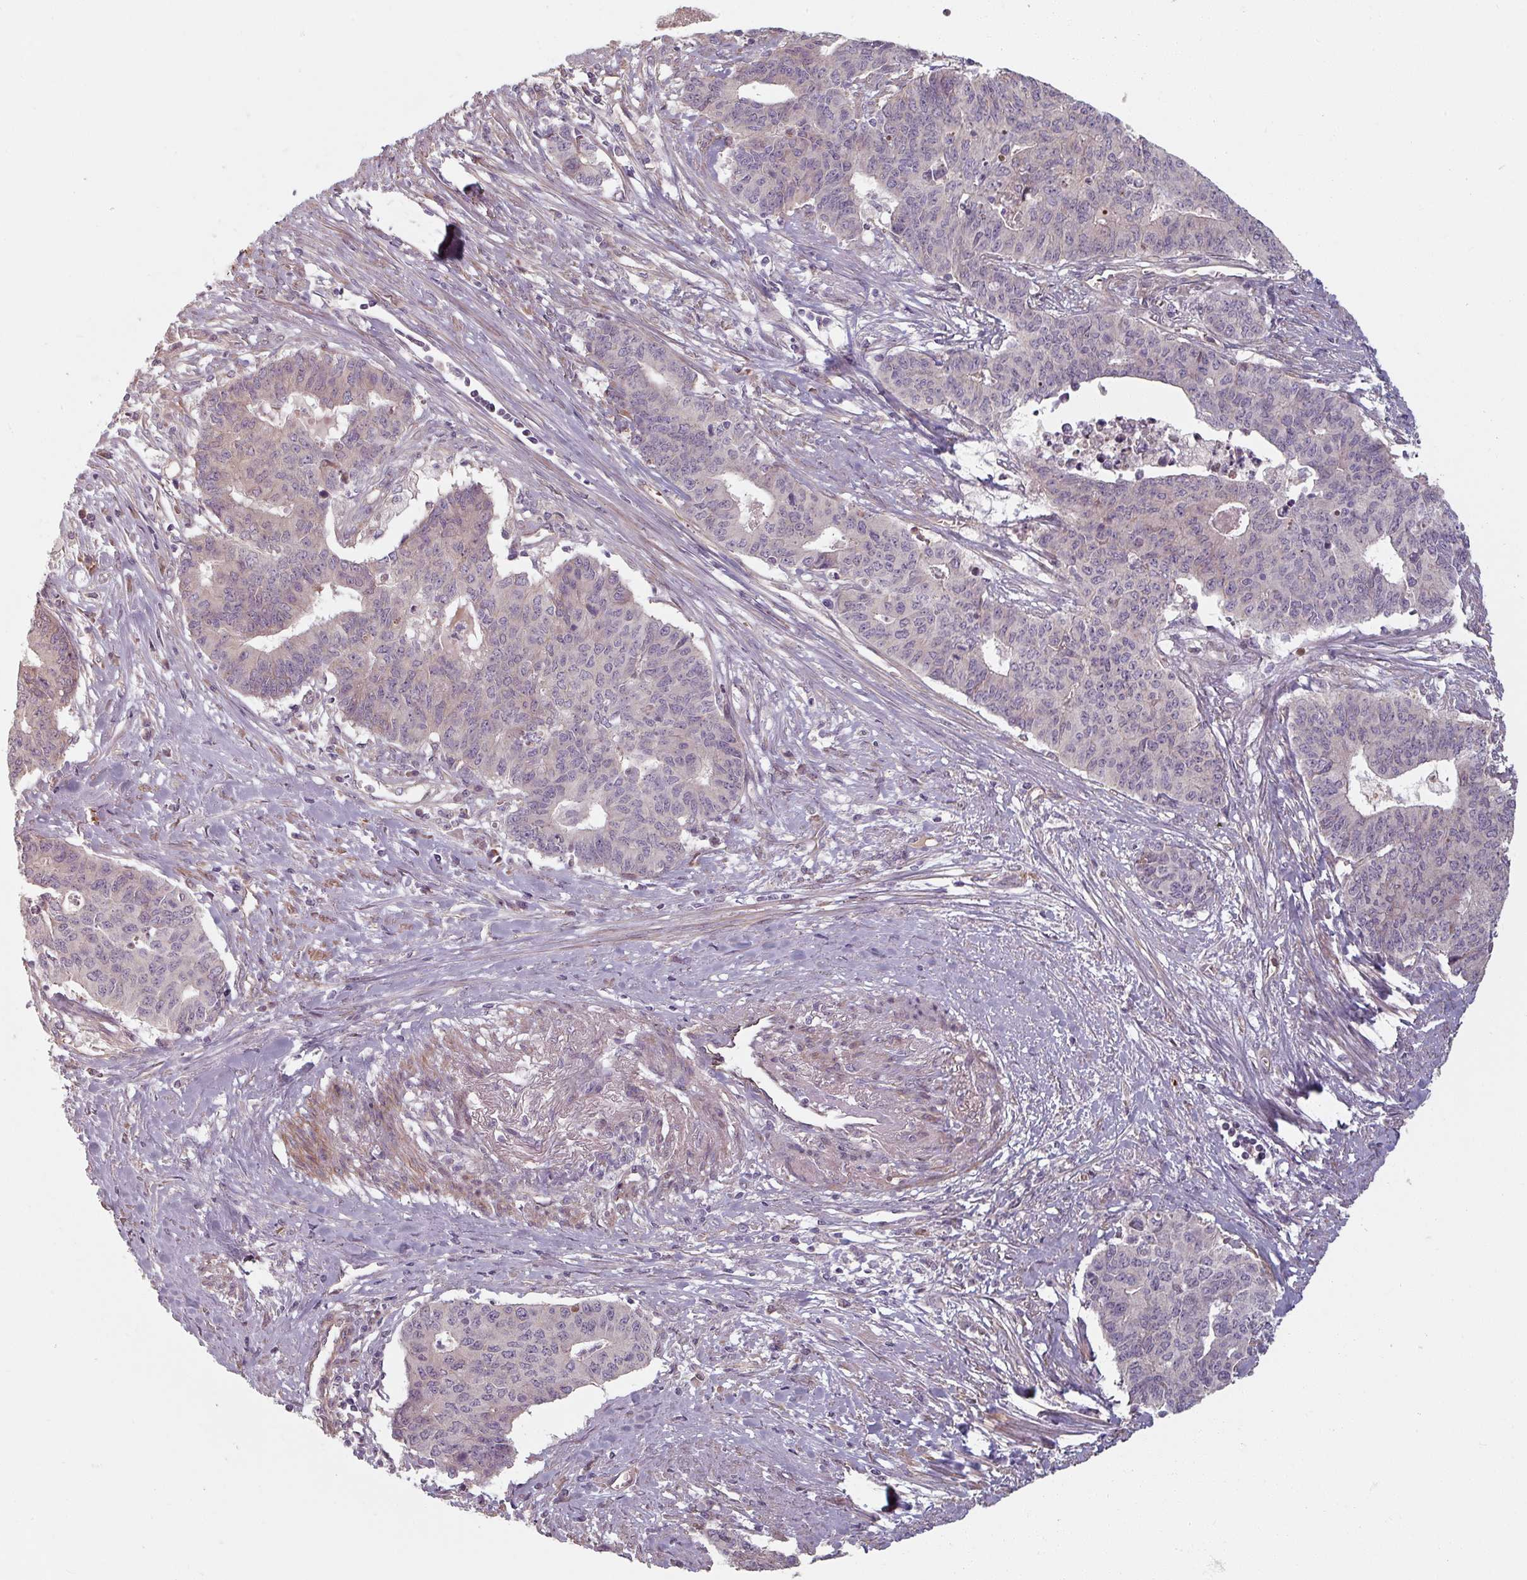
{"staining": {"intensity": "negative", "quantity": "none", "location": "none"}, "tissue": "endometrial cancer", "cell_type": "Tumor cells", "image_type": "cancer", "snomed": [{"axis": "morphology", "description": "Adenocarcinoma, NOS"}, {"axis": "topography", "description": "Endometrium"}], "caption": "High magnification brightfield microscopy of endometrial cancer stained with DAB (brown) and counterstained with hematoxylin (blue): tumor cells show no significant staining.", "gene": "C4BPB", "patient": {"sex": "female", "age": 59}}